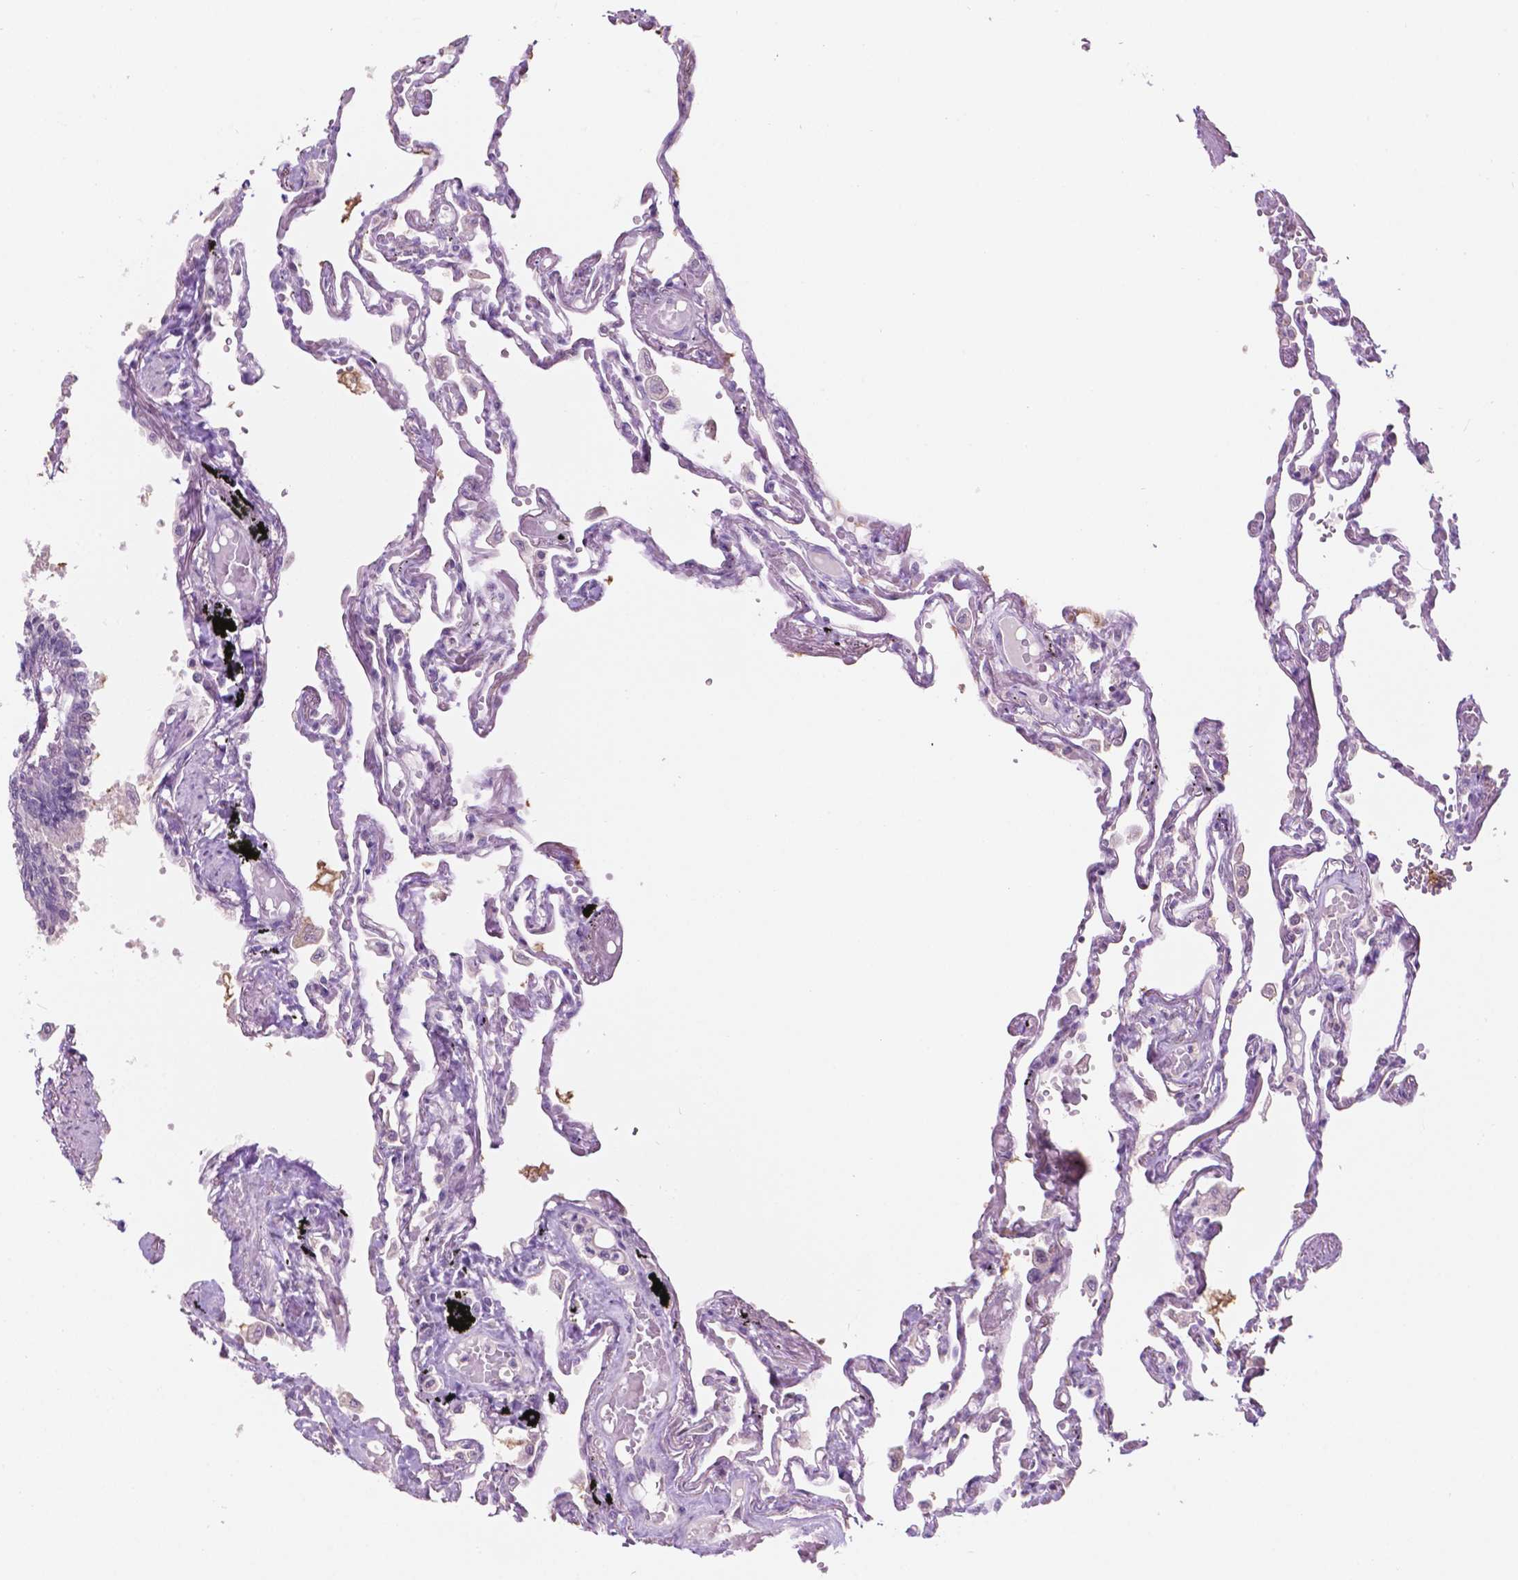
{"staining": {"intensity": "negative", "quantity": "none", "location": "none"}, "tissue": "lung", "cell_type": "Alveolar cells", "image_type": "normal", "snomed": [{"axis": "morphology", "description": "Normal tissue, NOS"}, {"axis": "morphology", "description": "Adenocarcinoma, NOS"}, {"axis": "topography", "description": "Cartilage tissue"}, {"axis": "topography", "description": "Lung"}], "caption": "A histopathology image of human lung is negative for staining in alveolar cells.", "gene": "TM6SF2", "patient": {"sex": "female", "age": 67}}